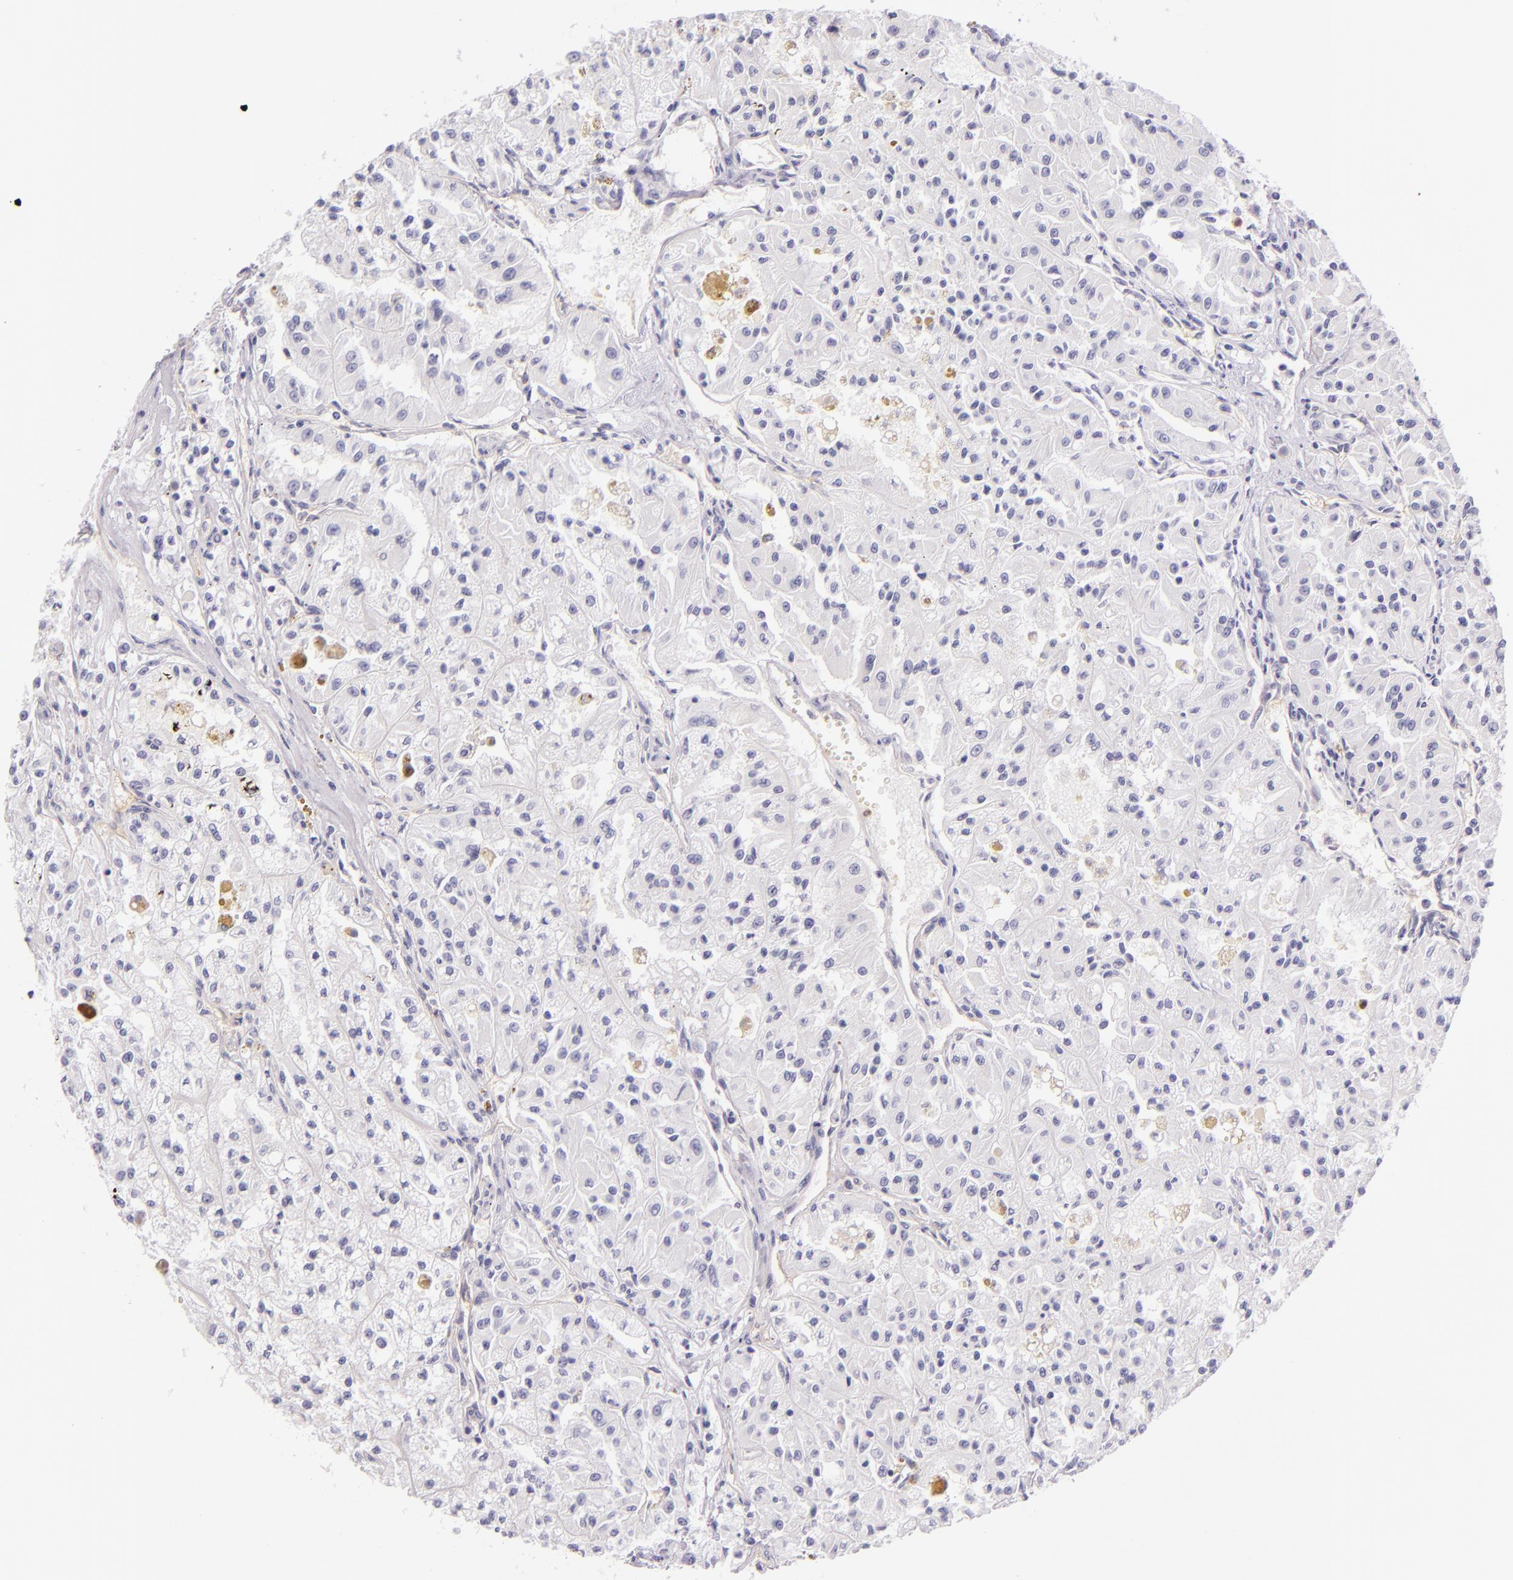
{"staining": {"intensity": "negative", "quantity": "none", "location": "none"}, "tissue": "renal cancer", "cell_type": "Tumor cells", "image_type": "cancer", "snomed": [{"axis": "morphology", "description": "Adenocarcinoma, NOS"}, {"axis": "topography", "description": "Kidney"}], "caption": "There is no significant expression in tumor cells of adenocarcinoma (renal).", "gene": "CEACAM1", "patient": {"sex": "male", "age": 78}}